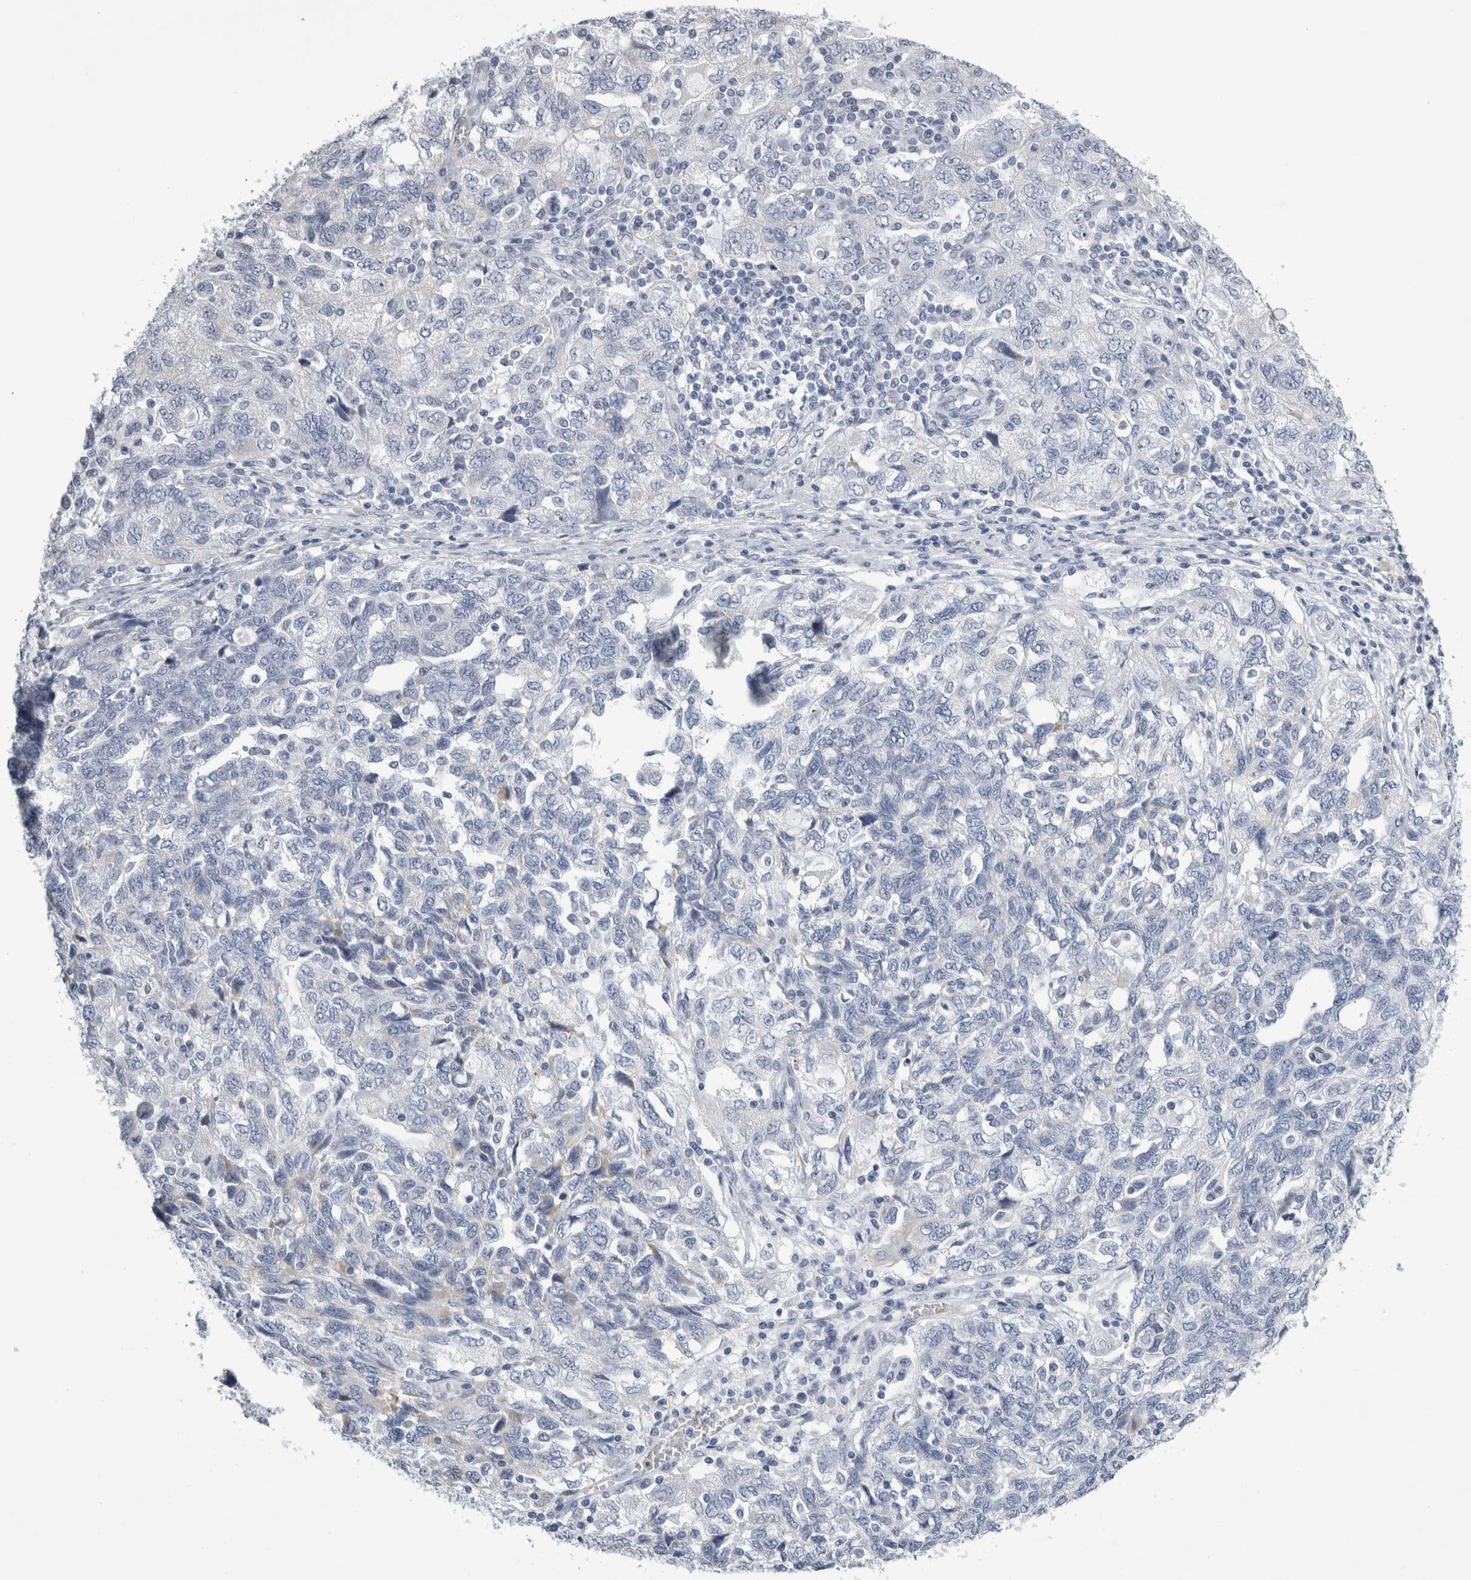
{"staining": {"intensity": "negative", "quantity": "none", "location": "none"}, "tissue": "ovarian cancer", "cell_type": "Tumor cells", "image_type": "cancer", "snomed": [{"axis": "morphology", "description": "Carcinoma, NOS"}, {"axis": "morphology", "description": "Cystadenocarcinoma, serous, NOS"}, {"axis": "topography", "description": "Ovary"}], "caption": "Immunohistochemistry micrograph of neoplastic tissue: ovarian serous cystadenocarcinoma stained with DAB (3,3'-diaminobenzidine) displays no significant protein expression in tumor cells.", "gene": "ALDH8A1", "patient": {"sex": "female", "age": 69}}